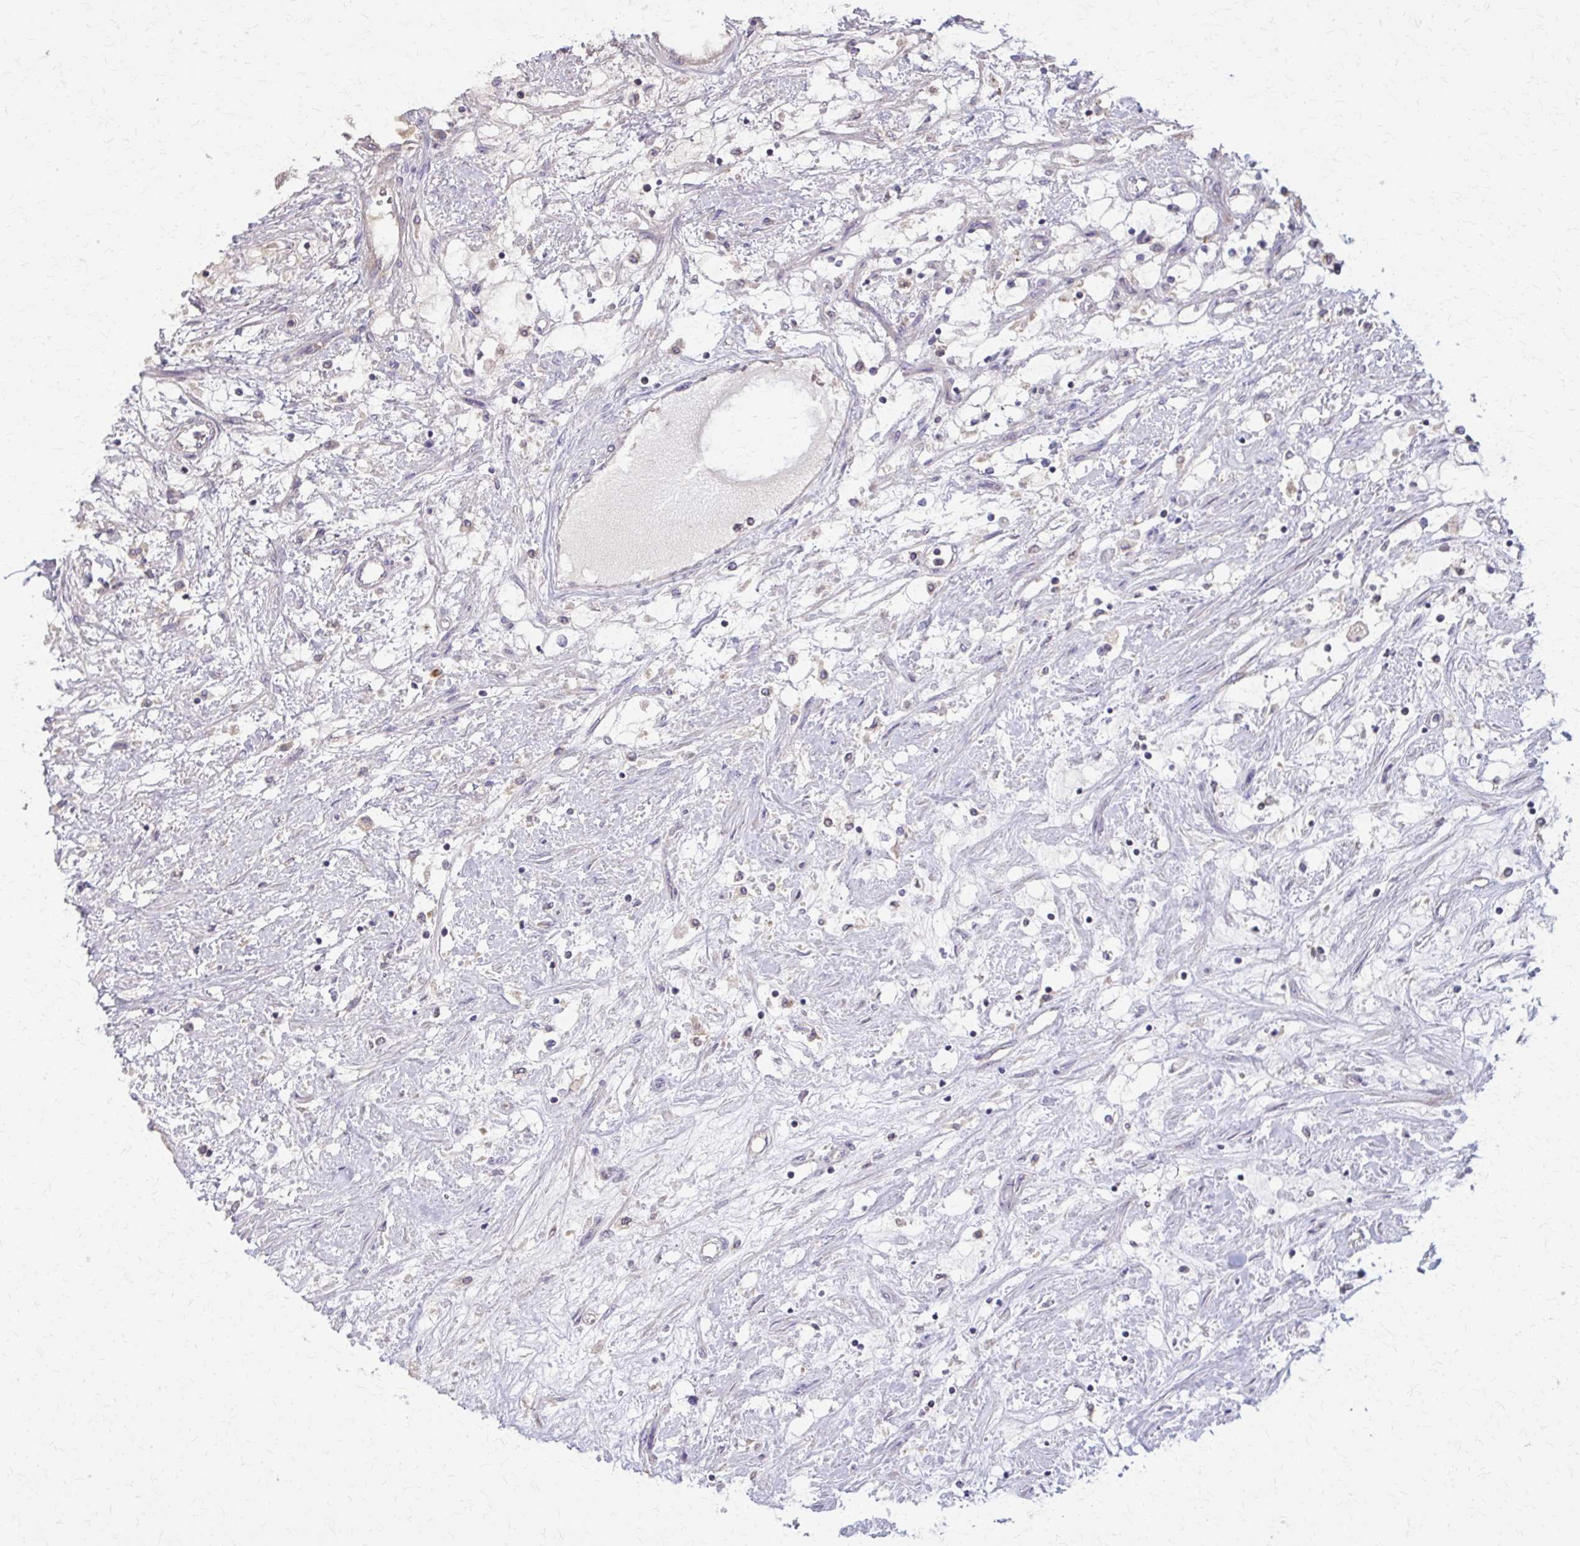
{"staining": {"intensity": "negative", "quantity": "none", "location": "none"}, "tissue": "renal cancer", "cell_type": "Tumor cells", "image_type": "cancer", "snomed": [{"axis": "morphology", "description": "Adenocarcinoma, NOS"}, {"axis": "topography", "description": "Kidney"}], "caption": "Immunohistochemical staining of renal cancer displays no significant positivity in tumor cells.", "gene": "NRBF2", "patient": {"sex": "male", "age": 68}}